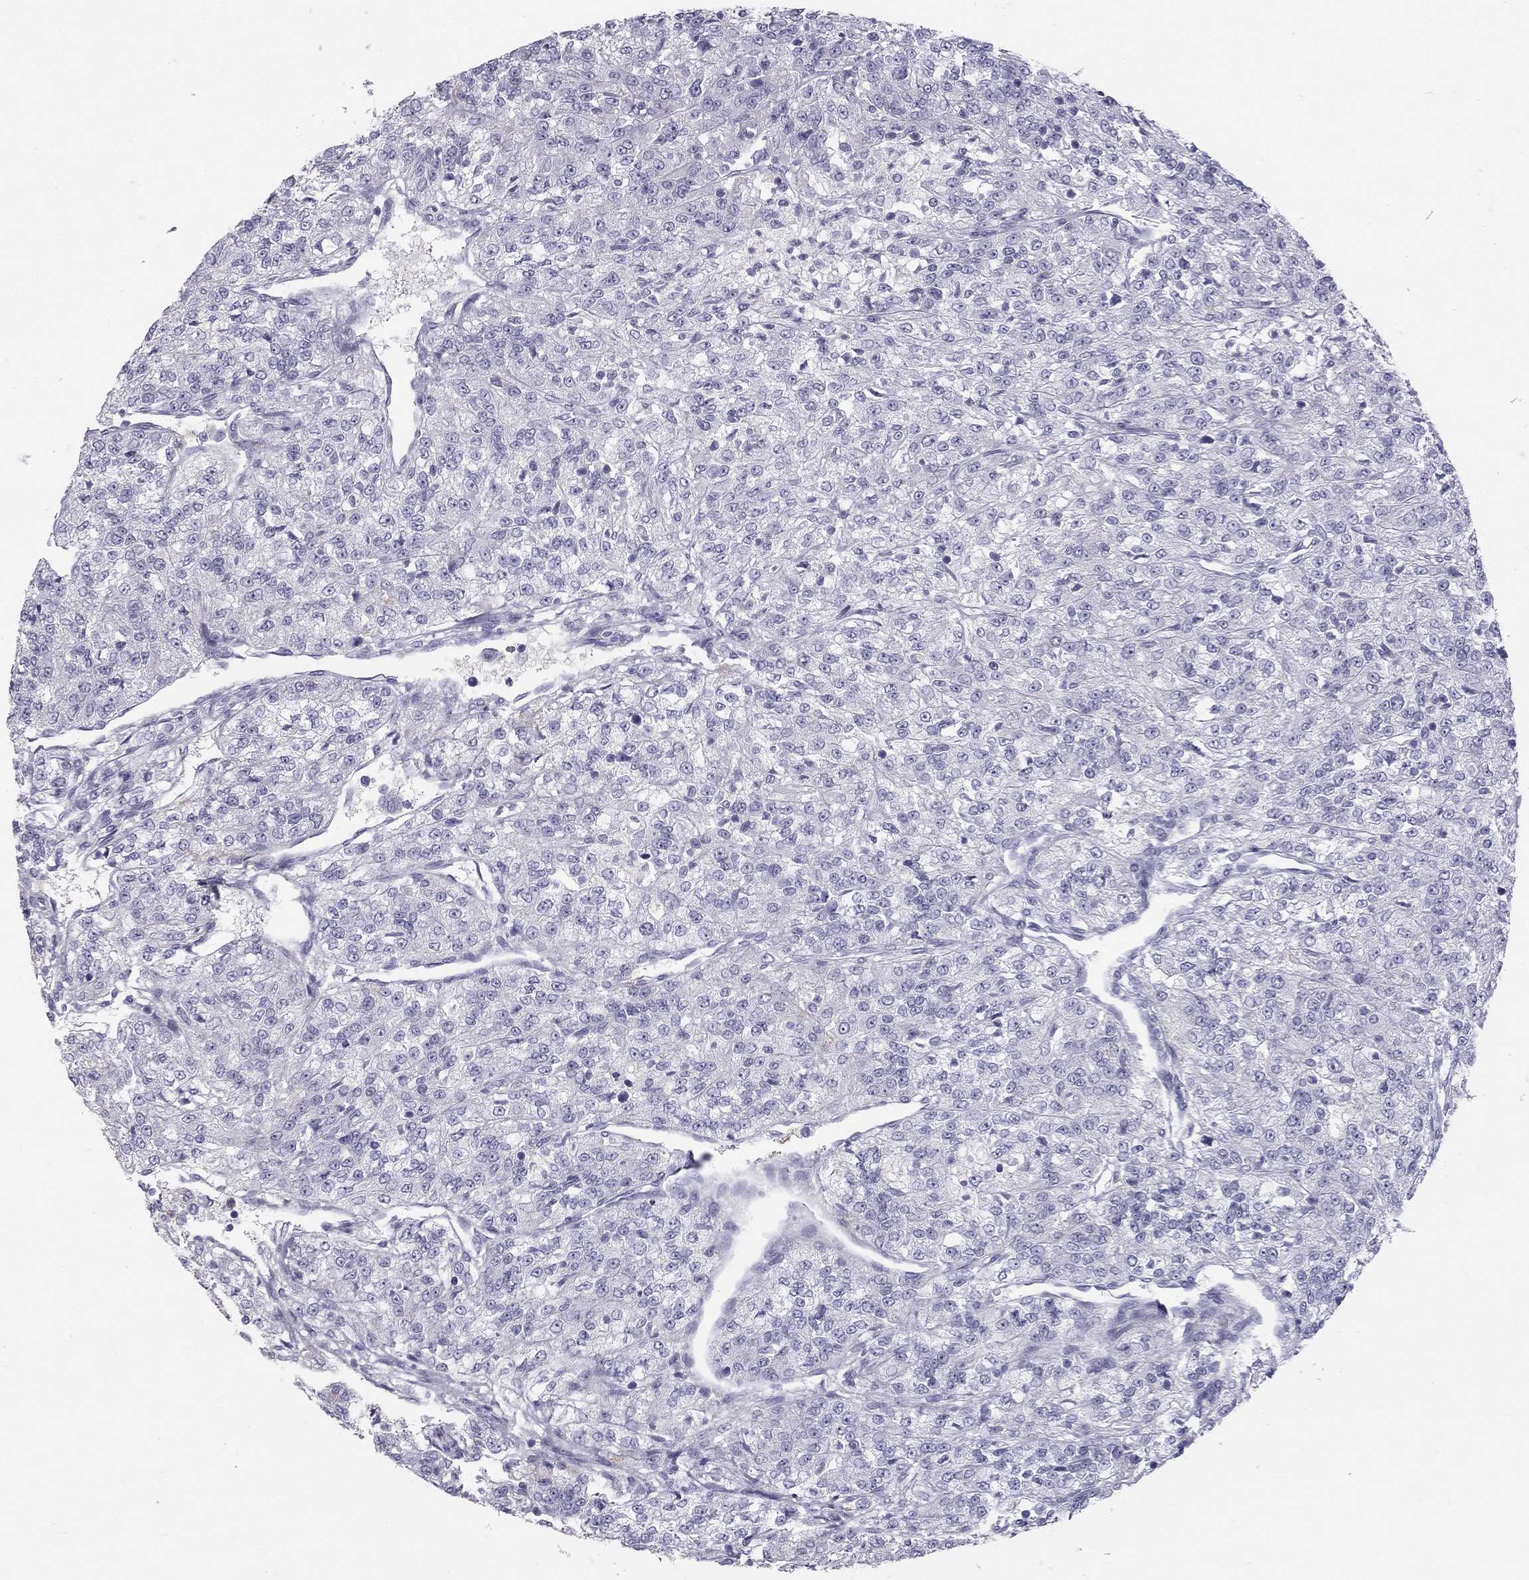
{"staining": {"intensity": "negative", "quantity": "none", "location": "none"}, "tissue": "renal cancer", "cell_type": "Tumor cells", "image_type": "cancer", "snomed": [{"axis": "morphology", "description": "Adenocarcinoma, NOS"}, {"axis": "topography", "description": "Kidney"}], "caption": "Immunohistochemical staining of human renal cancer (adenocarcinoma) reveals no significant staining in tumor cells.", "gene": "TDRD6", "patient": {"sex": "female", "age": 63}}